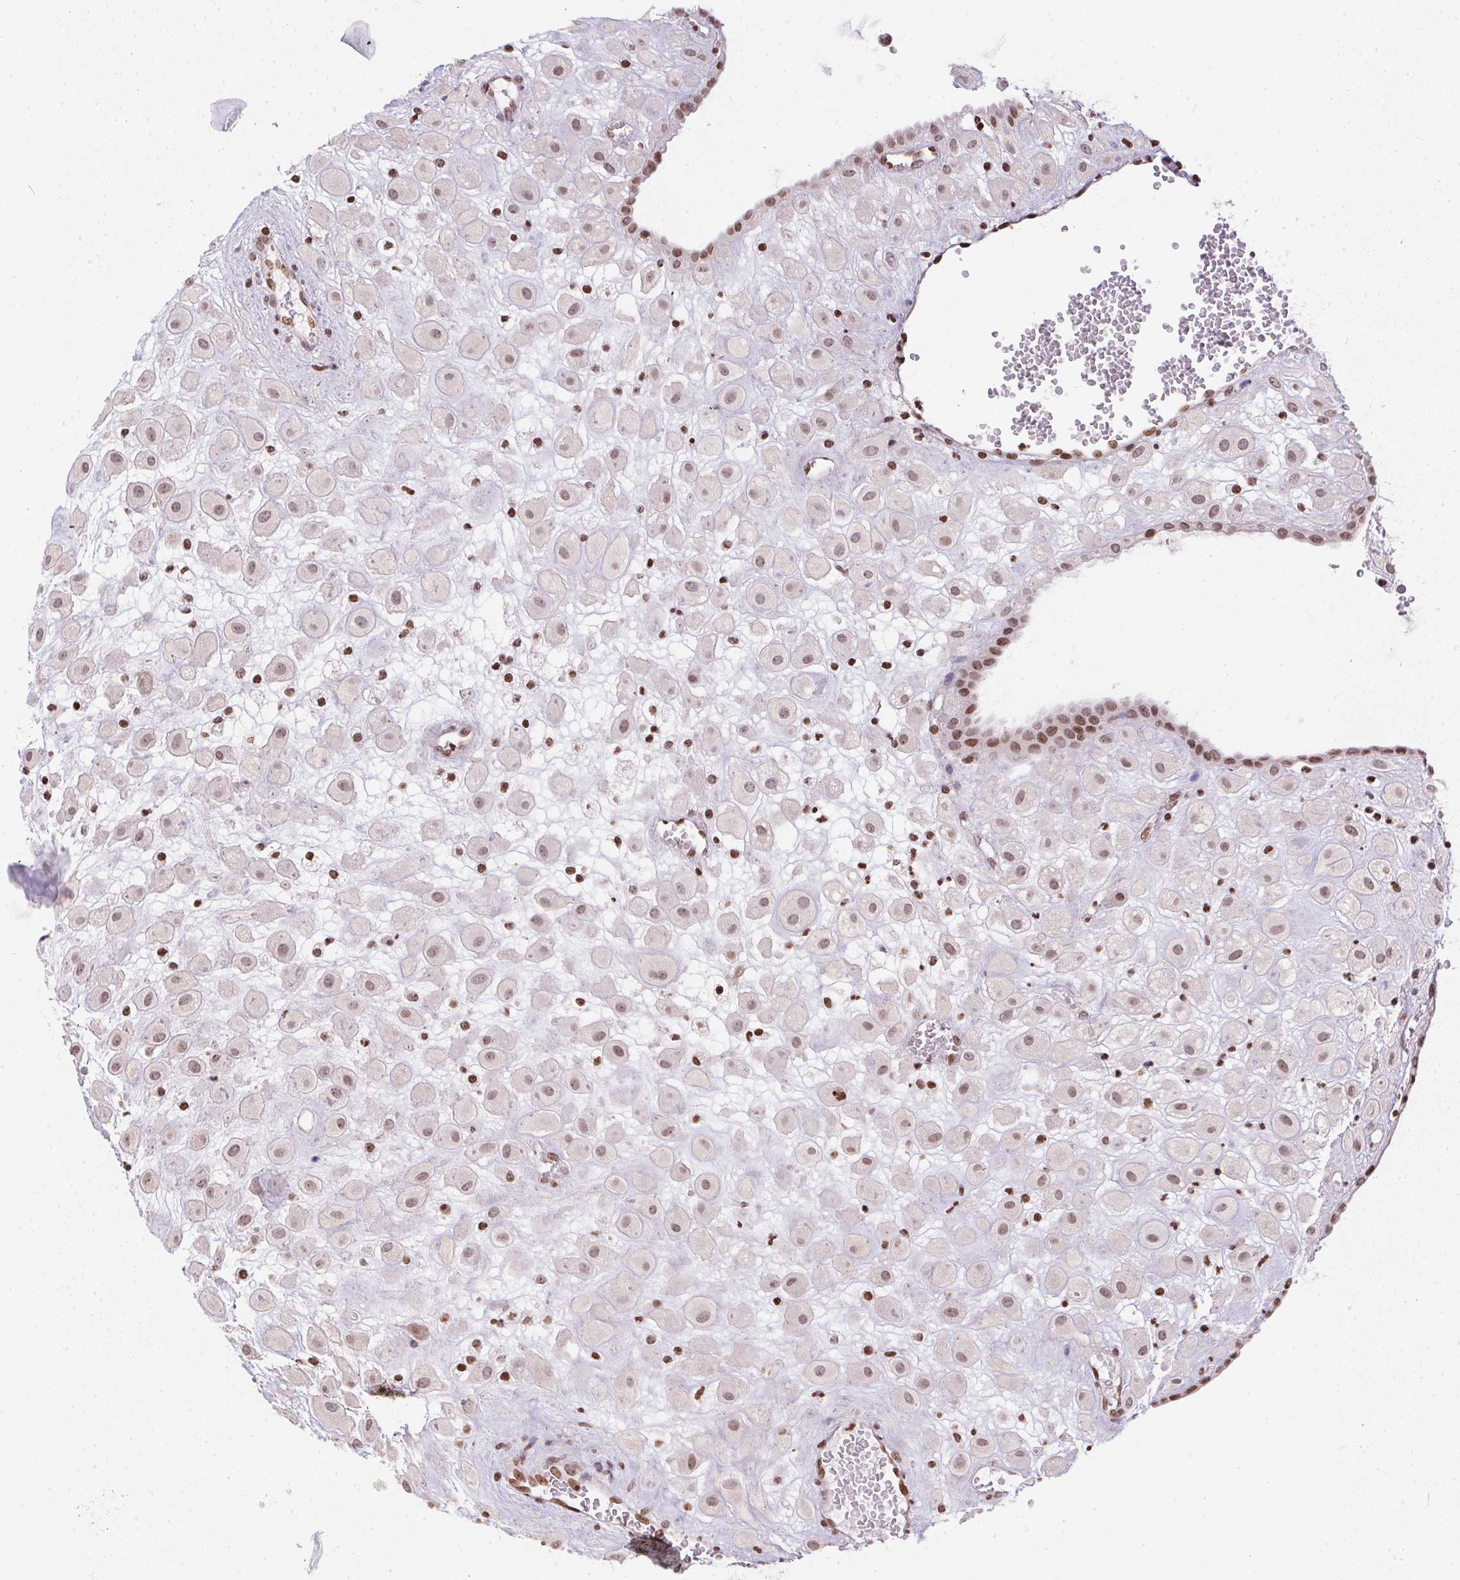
{"staining": {"intensity": "weak", "quantity": "25%-75%", "location": "nuclear"}, "tissue": "placenta", "cell_type": "Decidual cells", "image_type": "normal", "snomed": [{"axis": "morphology", "description": "Normal tissue, NOS"}, {"axis": "topography", "description": "Placenta"}], "caption": "Immunohistochemistry image of unremarkable placenta: human placenta stained using immunohistochemistry demonstrates low levels of weak protein expression localized specifically in the nuclear of decidual cells, appearing as a nuclear brown color.", "gene": "RNF181", "patient": {"sex": "female", "age": 24}}